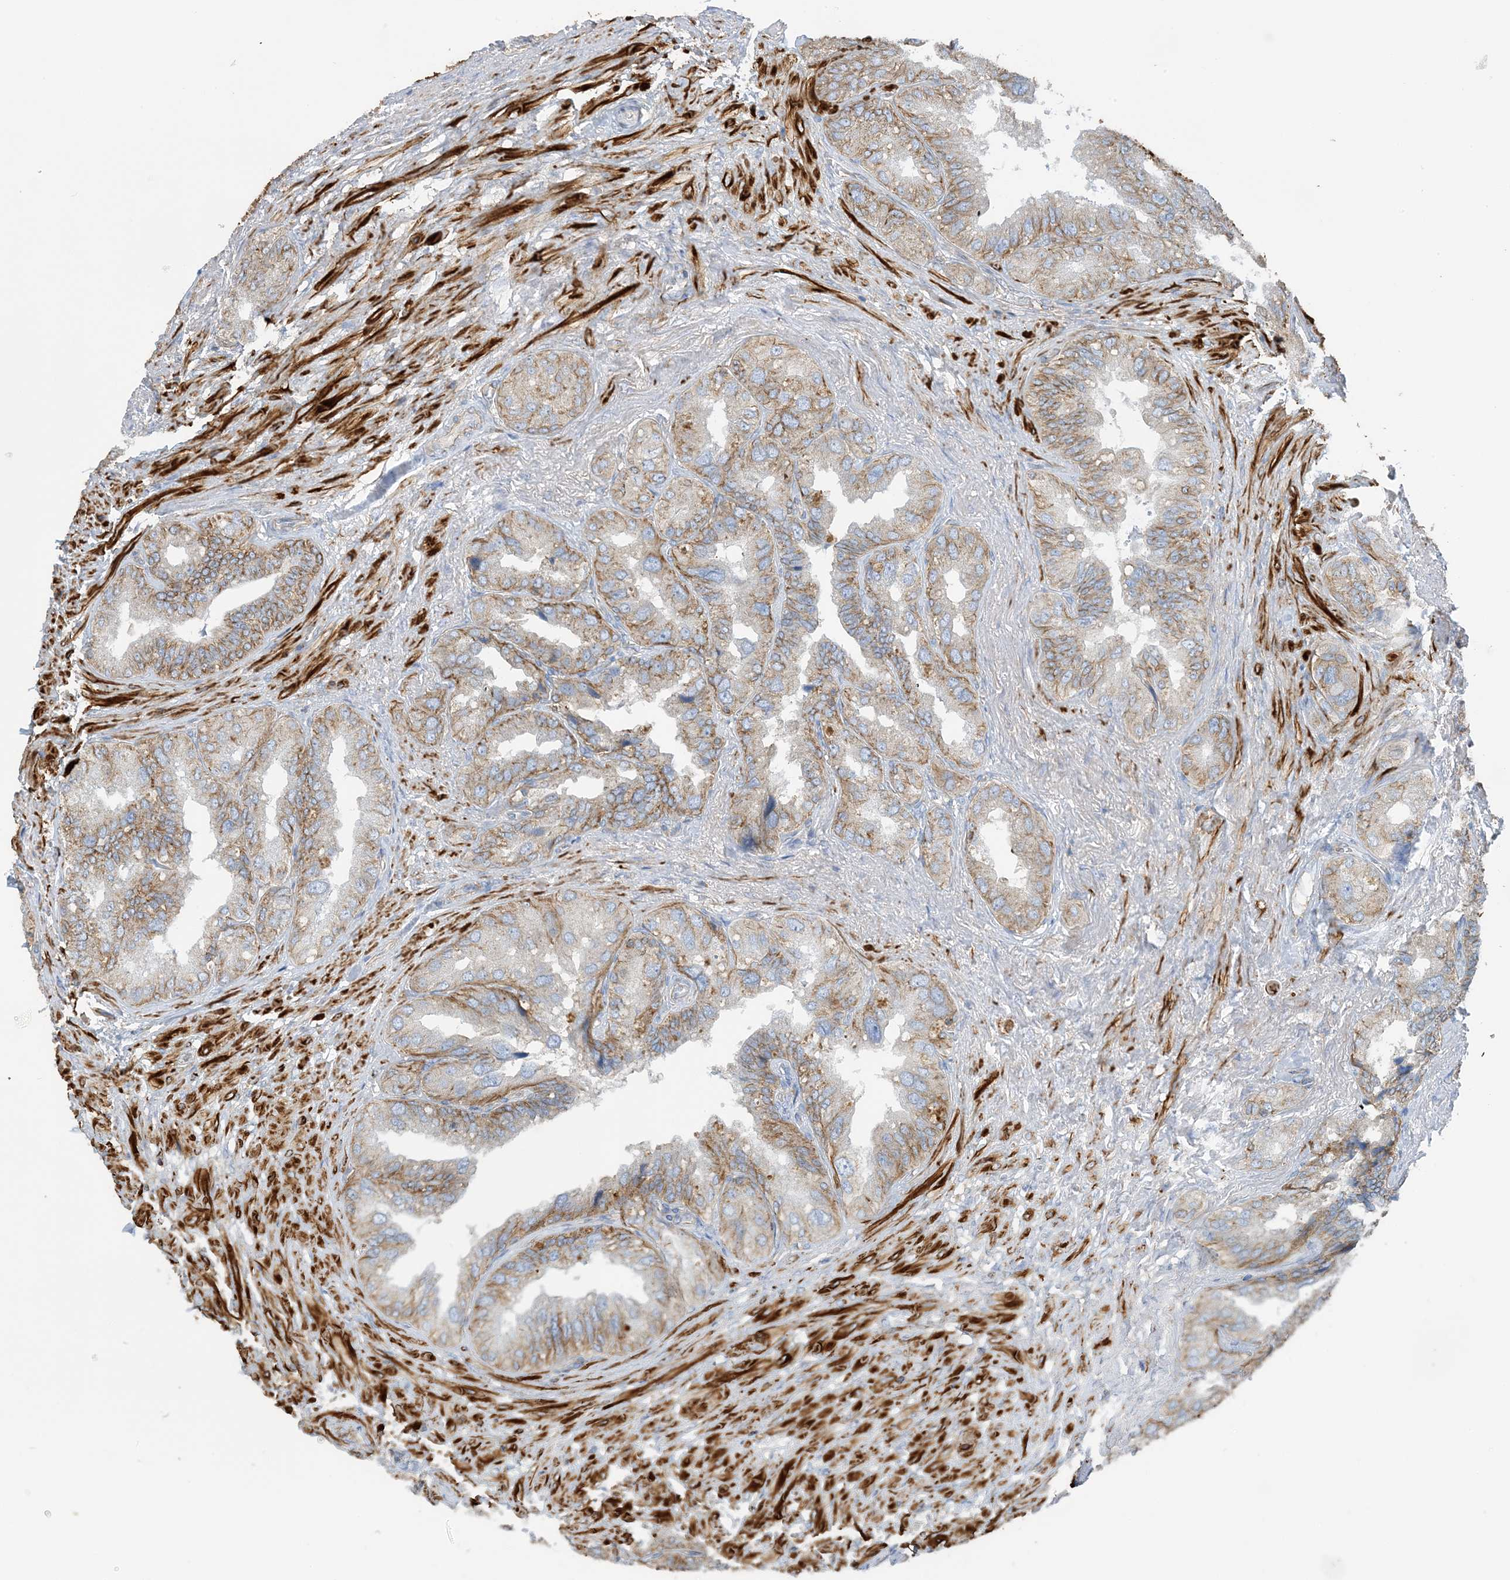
{"staining": {"intensity": "moderate", "quantity": ">75%", "location": "cytoplasmic/membranous"}, "tissue": "seminal vesicle", "cell_type": "Glandular cells", "image_type": "normal", "snomed": [{"axis": "morphology", "description": "Normal tissue, NOS"}, {"axis": "topography", "description": "Seminal veicle"}, {"axis": "topography", "description": "Peripheral nerve tissue"}], "caption": "Human seminal vesicle stained with a protein marker shows moderate staining in glandular cells.", "gene": "CALHM5", "patient": {"sex": "male", "age": 63}}